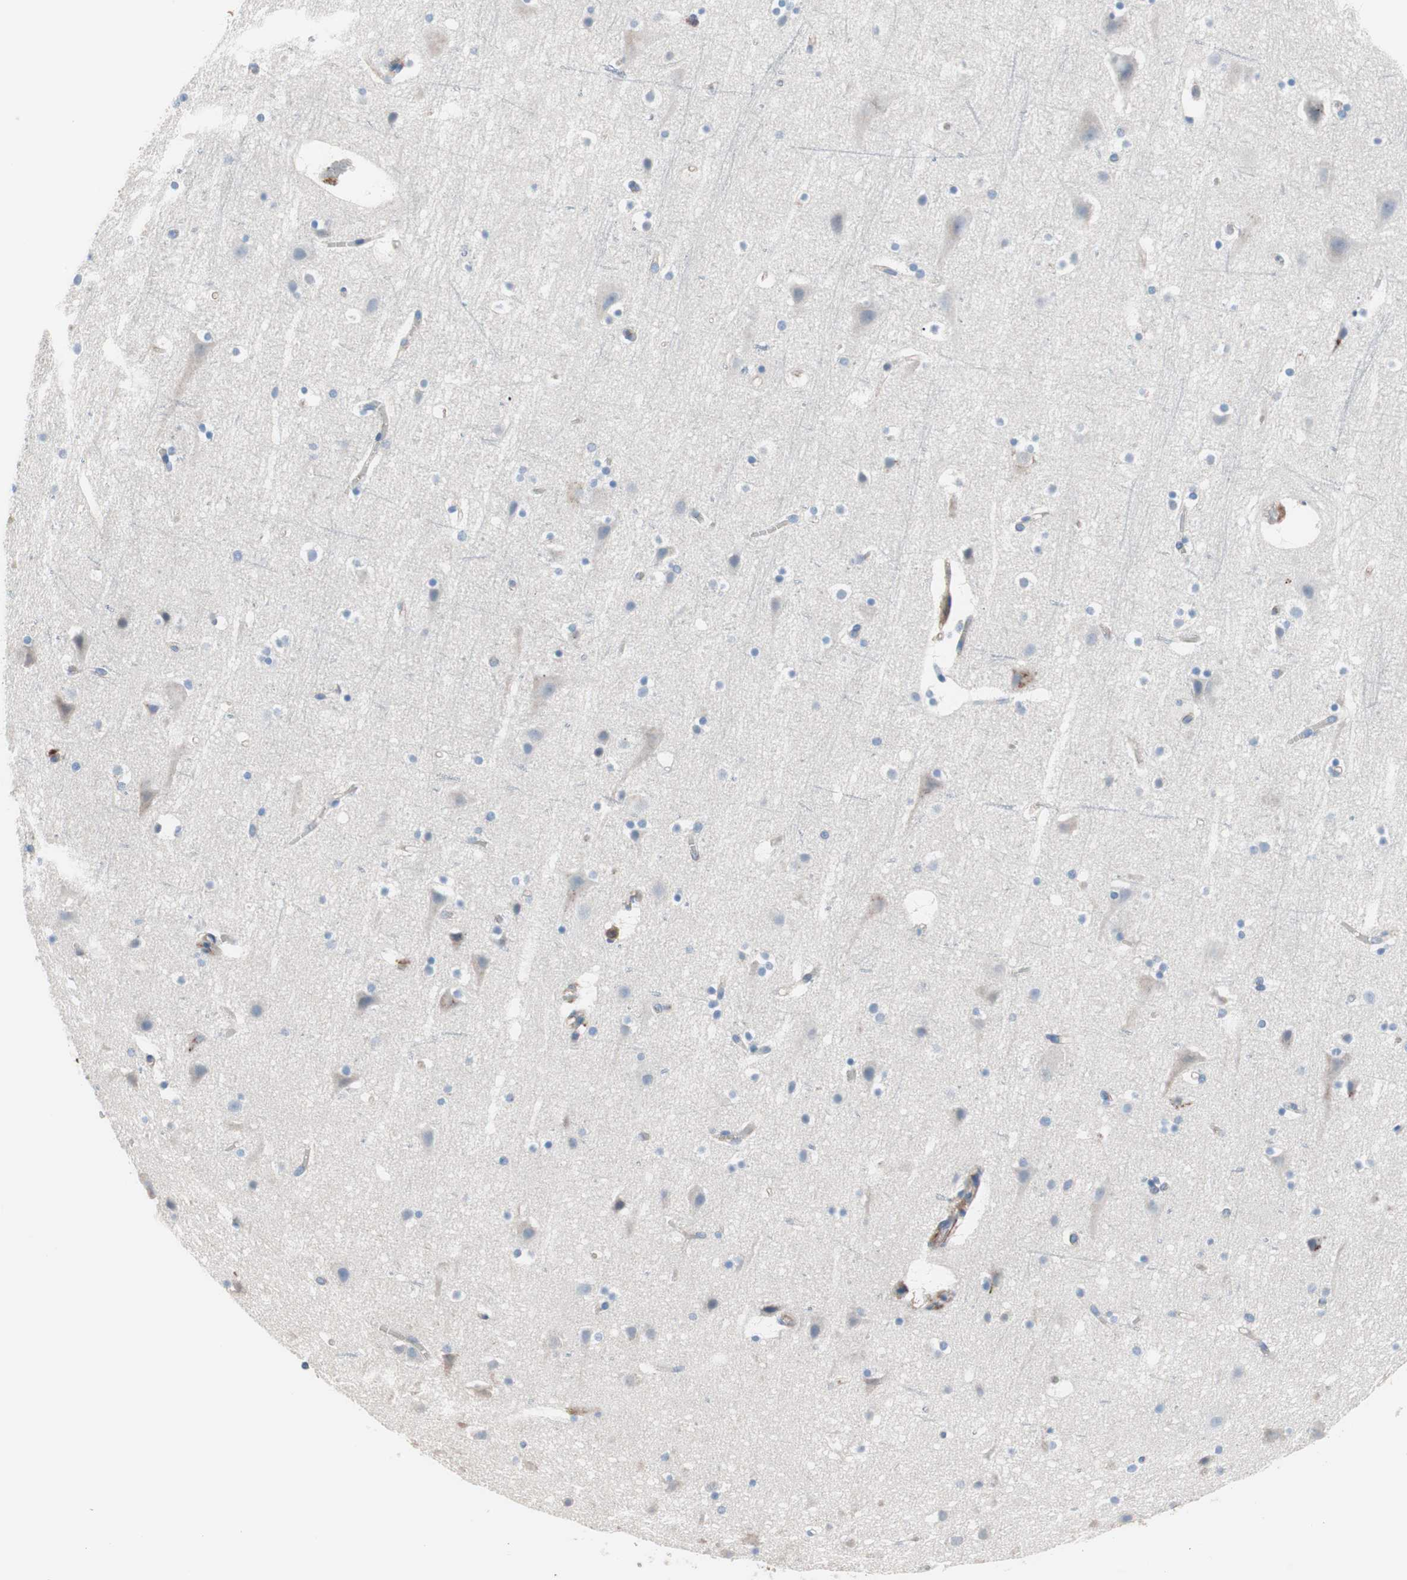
{"staining": {"intensity": "negative", "quantity": "none", "location": "none"}, "tissue": "cerebral cortex", "cell_type": "Endothelial cells", "image_type": "normal", "snomed": [{"axis": "morphology", "description": "Normal tissue, NOS"}, {"axis": "topography", "description": "Cerebral cortex"}], "caption": "The immunohistochemistry (IHC) image has no significant expression in endothelial cells of cerebral cortex.", "gene": "GPR160", "patient": {"sex": "male", "age": 45}}